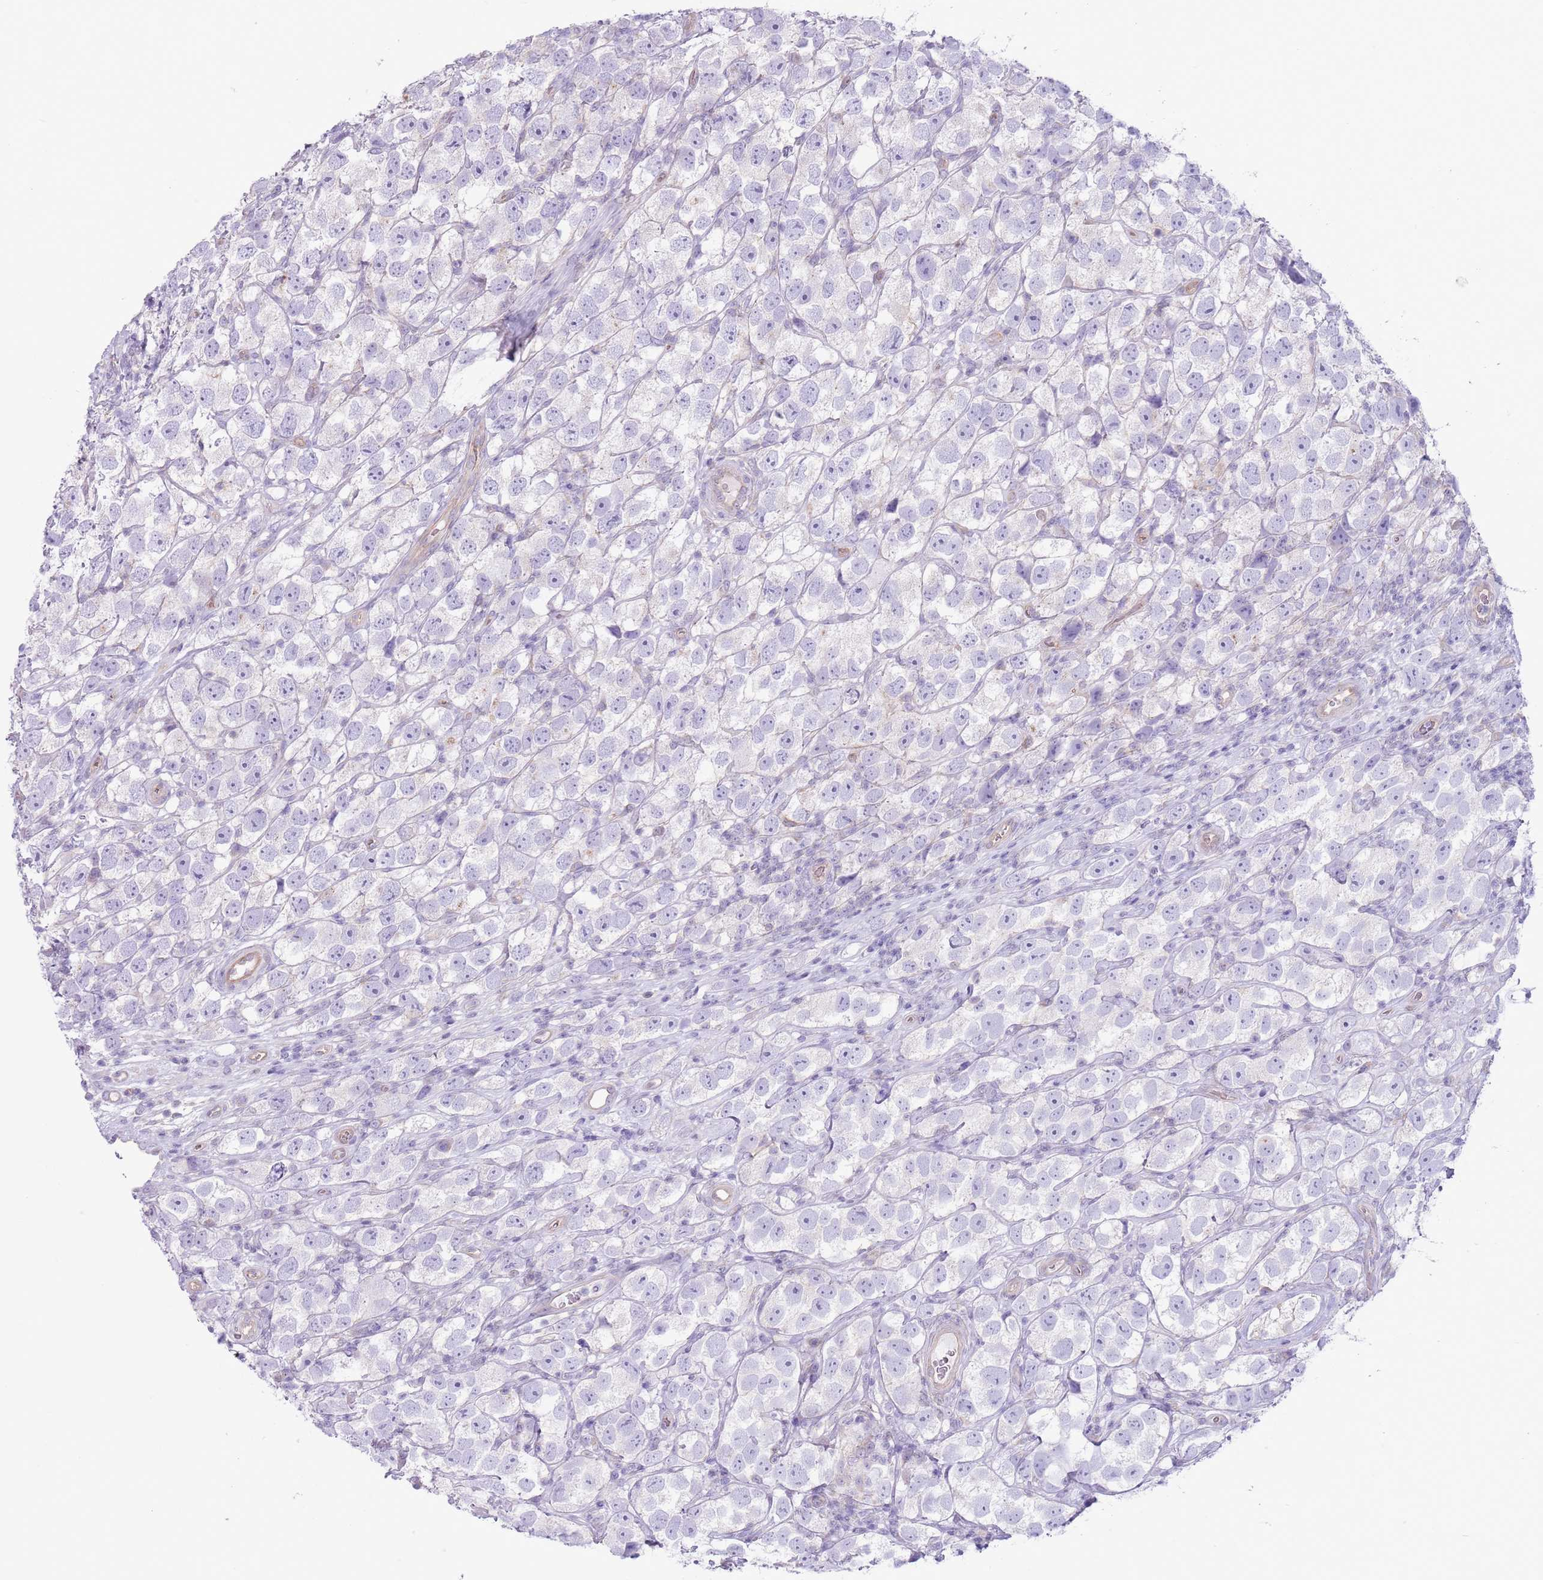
{"staining": {"intensity": "negative", "quantity": "none", "location": "none"}, "tissue": "testis cancer", "cell_type": "Tumor cells", "image_type": "cancer", "snomed": [{"axis": "morphology", "description": "Seminoma, NOS"}, {"axis": "topography", "description": "Testis"}], "caption": "Tumor cells are negative for brown protein staining in testis cancer (seminoma).", "gene": "RBP3", "patient": {"sex": "male", "age": 26}}